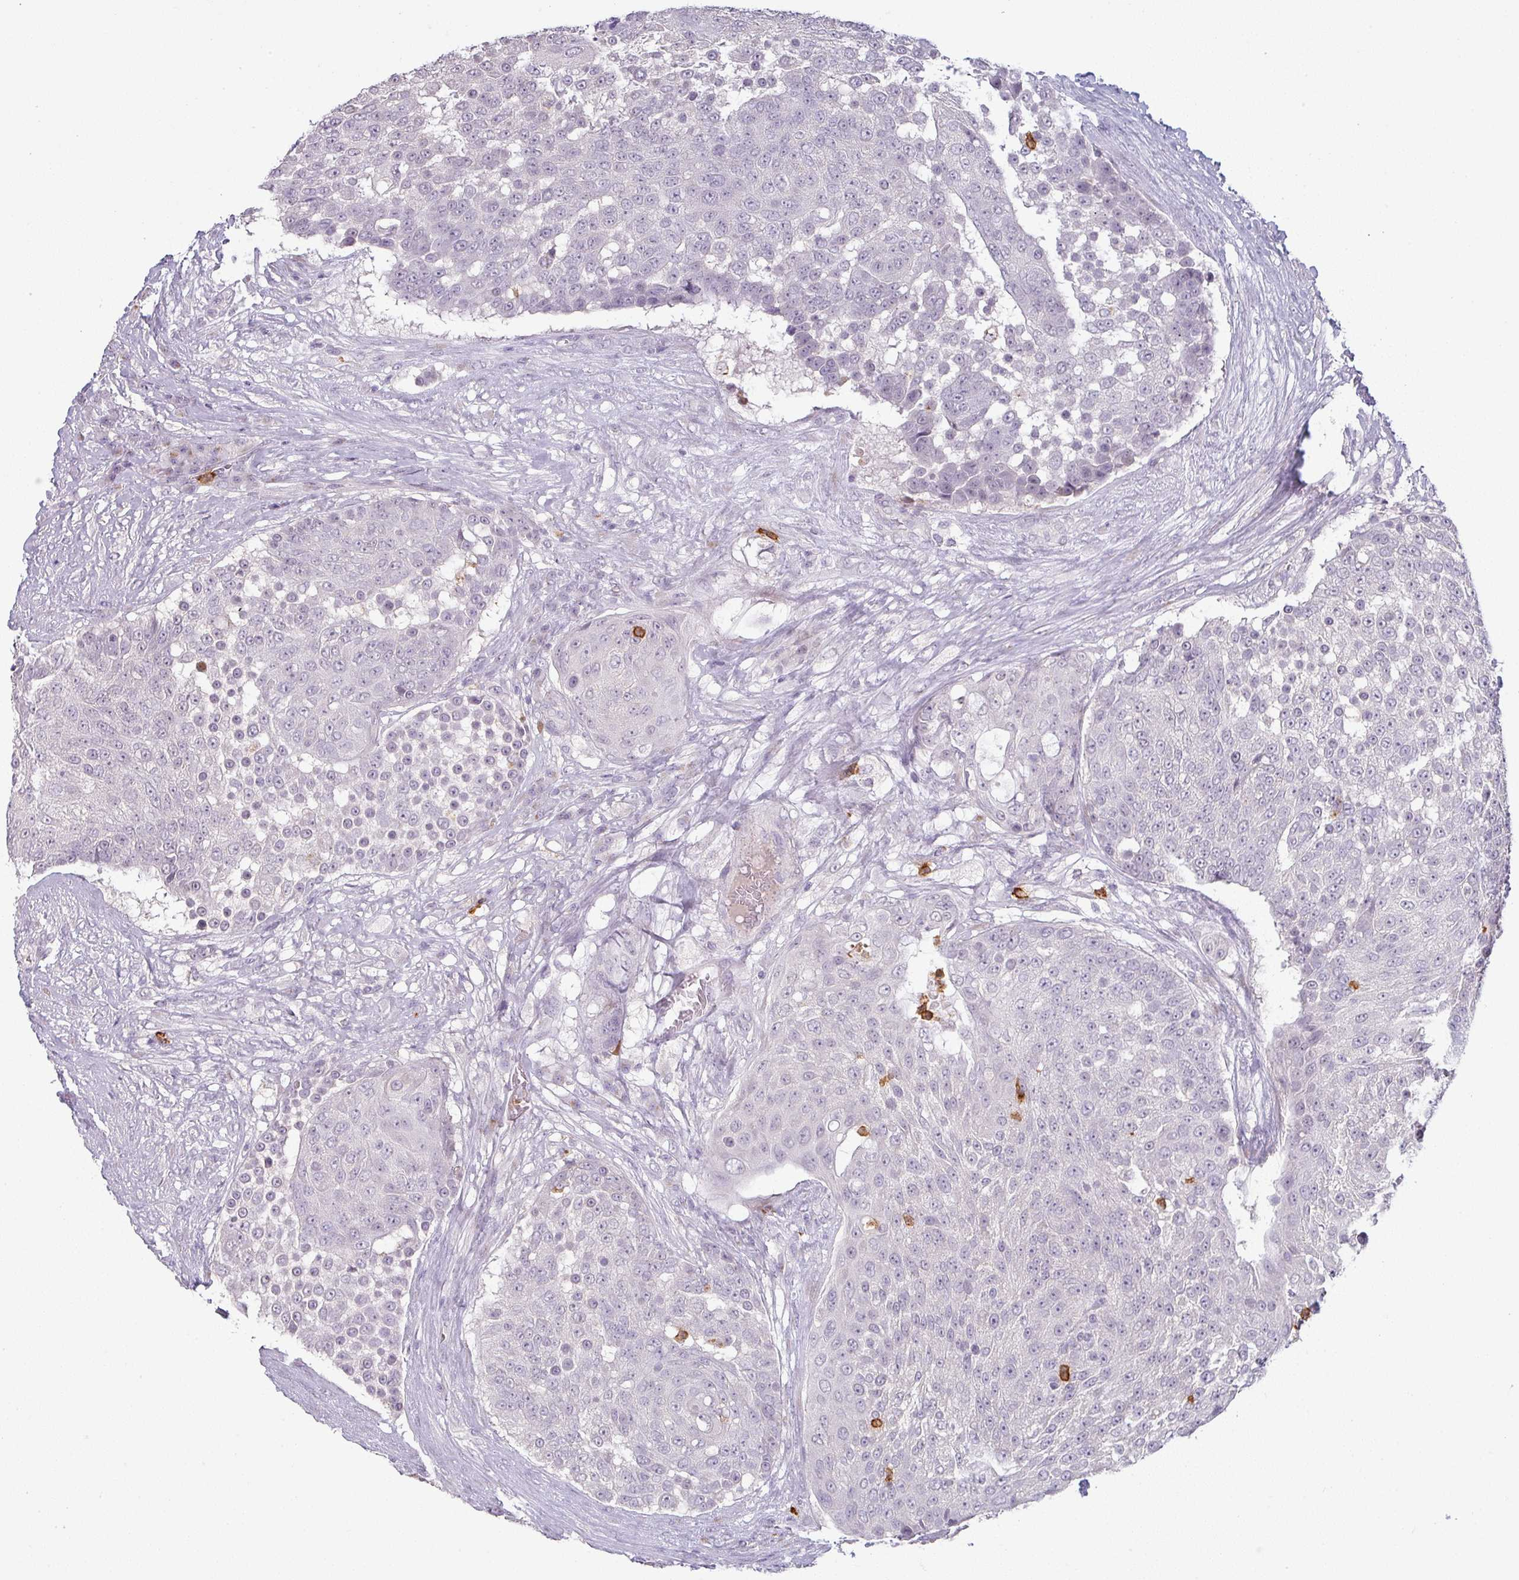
{"staining": {"intensity": "negative", "quantity": "none", "location": "none"}, "tissue": "urothelial cancer", "cell_type": "Tumor cells", "image_type": "cancer", "snomed": [{"axis": "morphology", "description": "Urothelial carcinoma, High grade"}, {"axis": "topography", "description": "Urinary bladder"}], "caption": "IHC photomicrograph of neoplastic tissue: human urothelial cancer stained with DAB displays no significant protein expression in tumor cells.", "gene": "MAGEC3", "patient": {"sex": "female", "age": 63}}